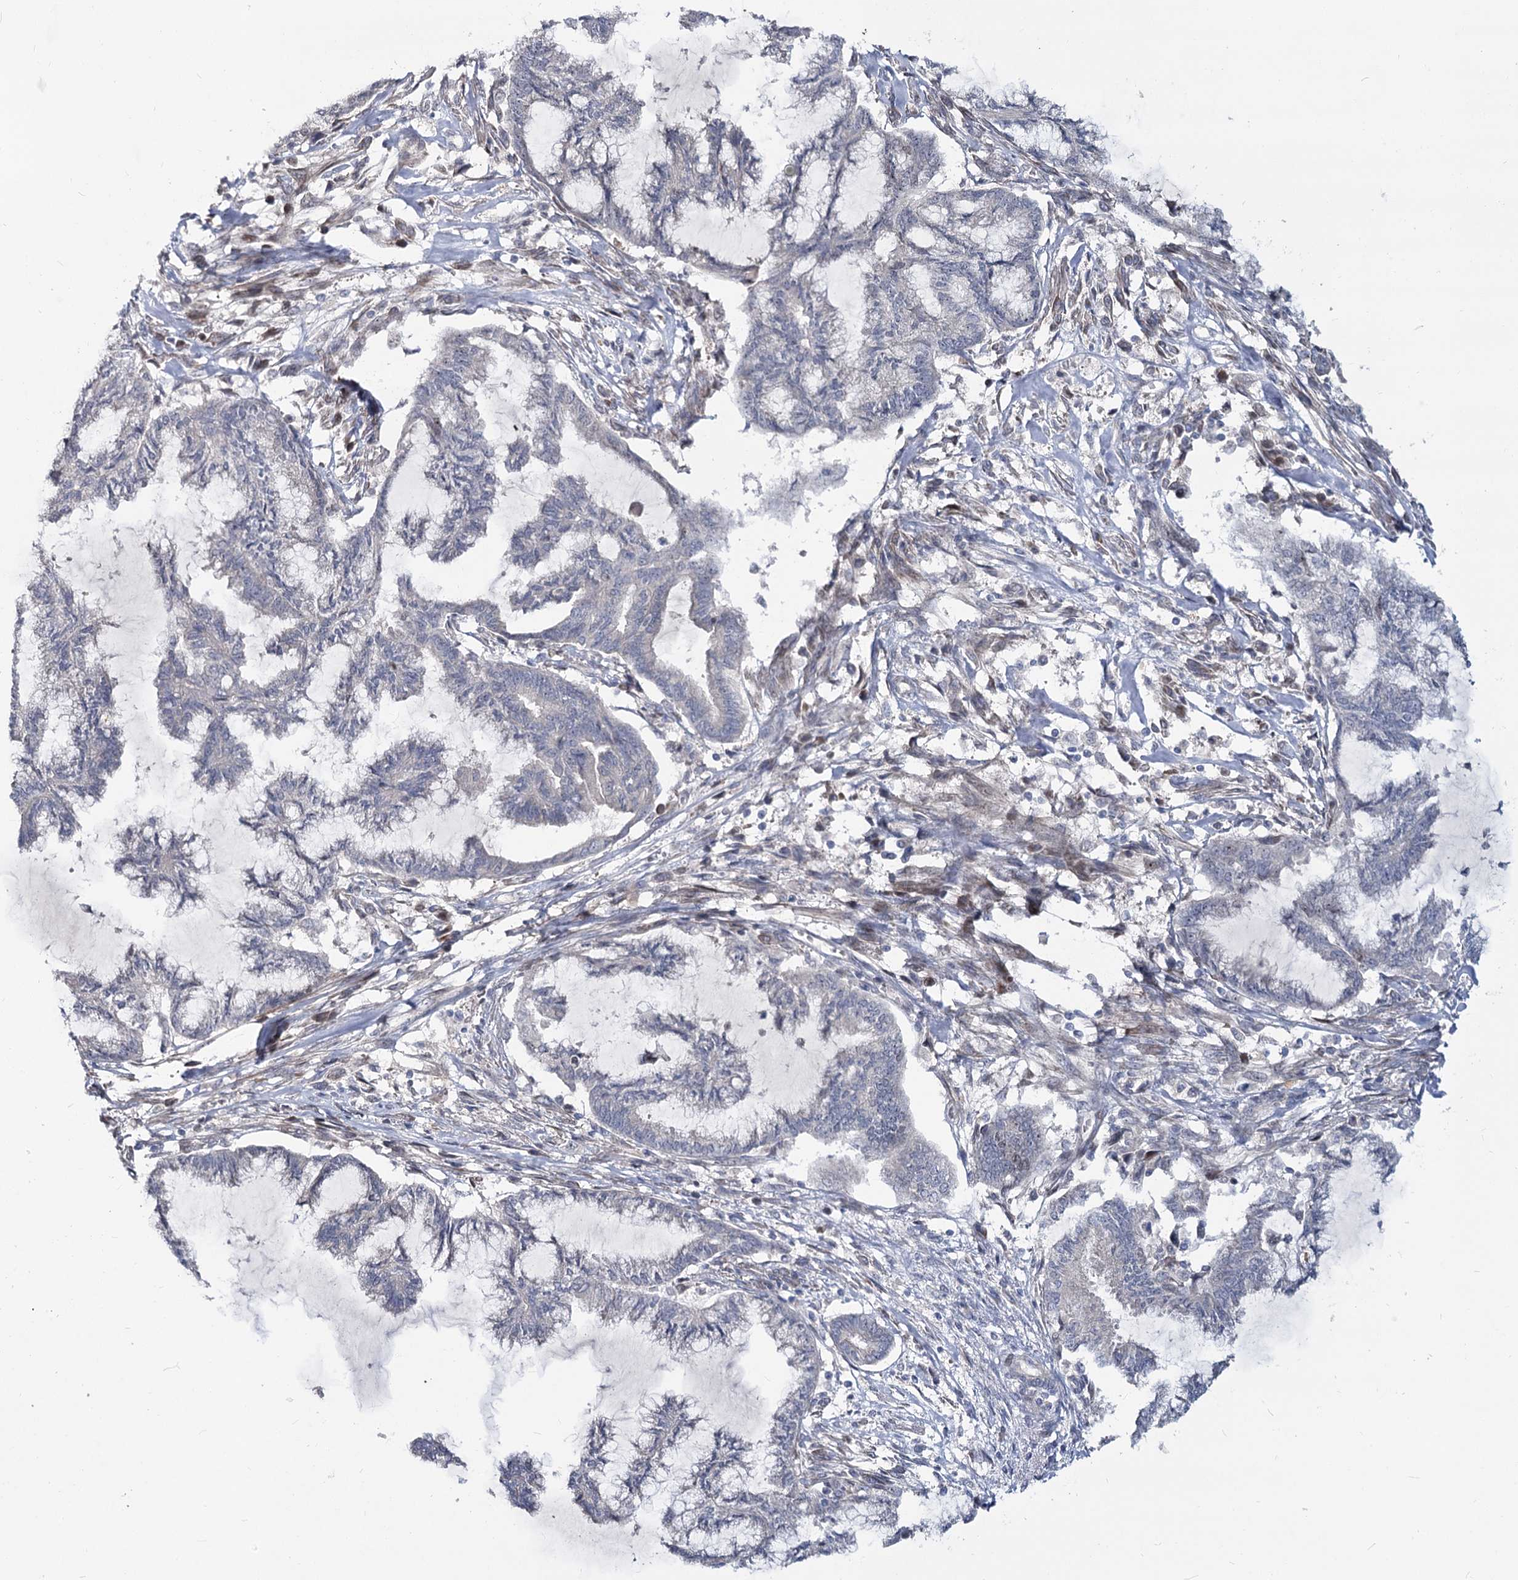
{"staining": {"intensity": "negative", "quantity": "none", "location": "none"}, "tissue": "endometrial cancer", "cell_type": "Tumor cells", "image_type": "cancer", "snomed": [{"axis": "morphology", "description": "Adenocarcinoma, NOS"}, {"axis": "topography", "description": "Endometrium"}], "caption": "Protein analysis of endometrial cancer (adenocarcinoma) reveals no significant expression in tumor cells. (Brightfield microscopy of DAB (3,3'-diaminobenzidine) IHC at high magnification).", "gene": "PIK3C2A", "patient": {"sex": "female", "age": 86}}